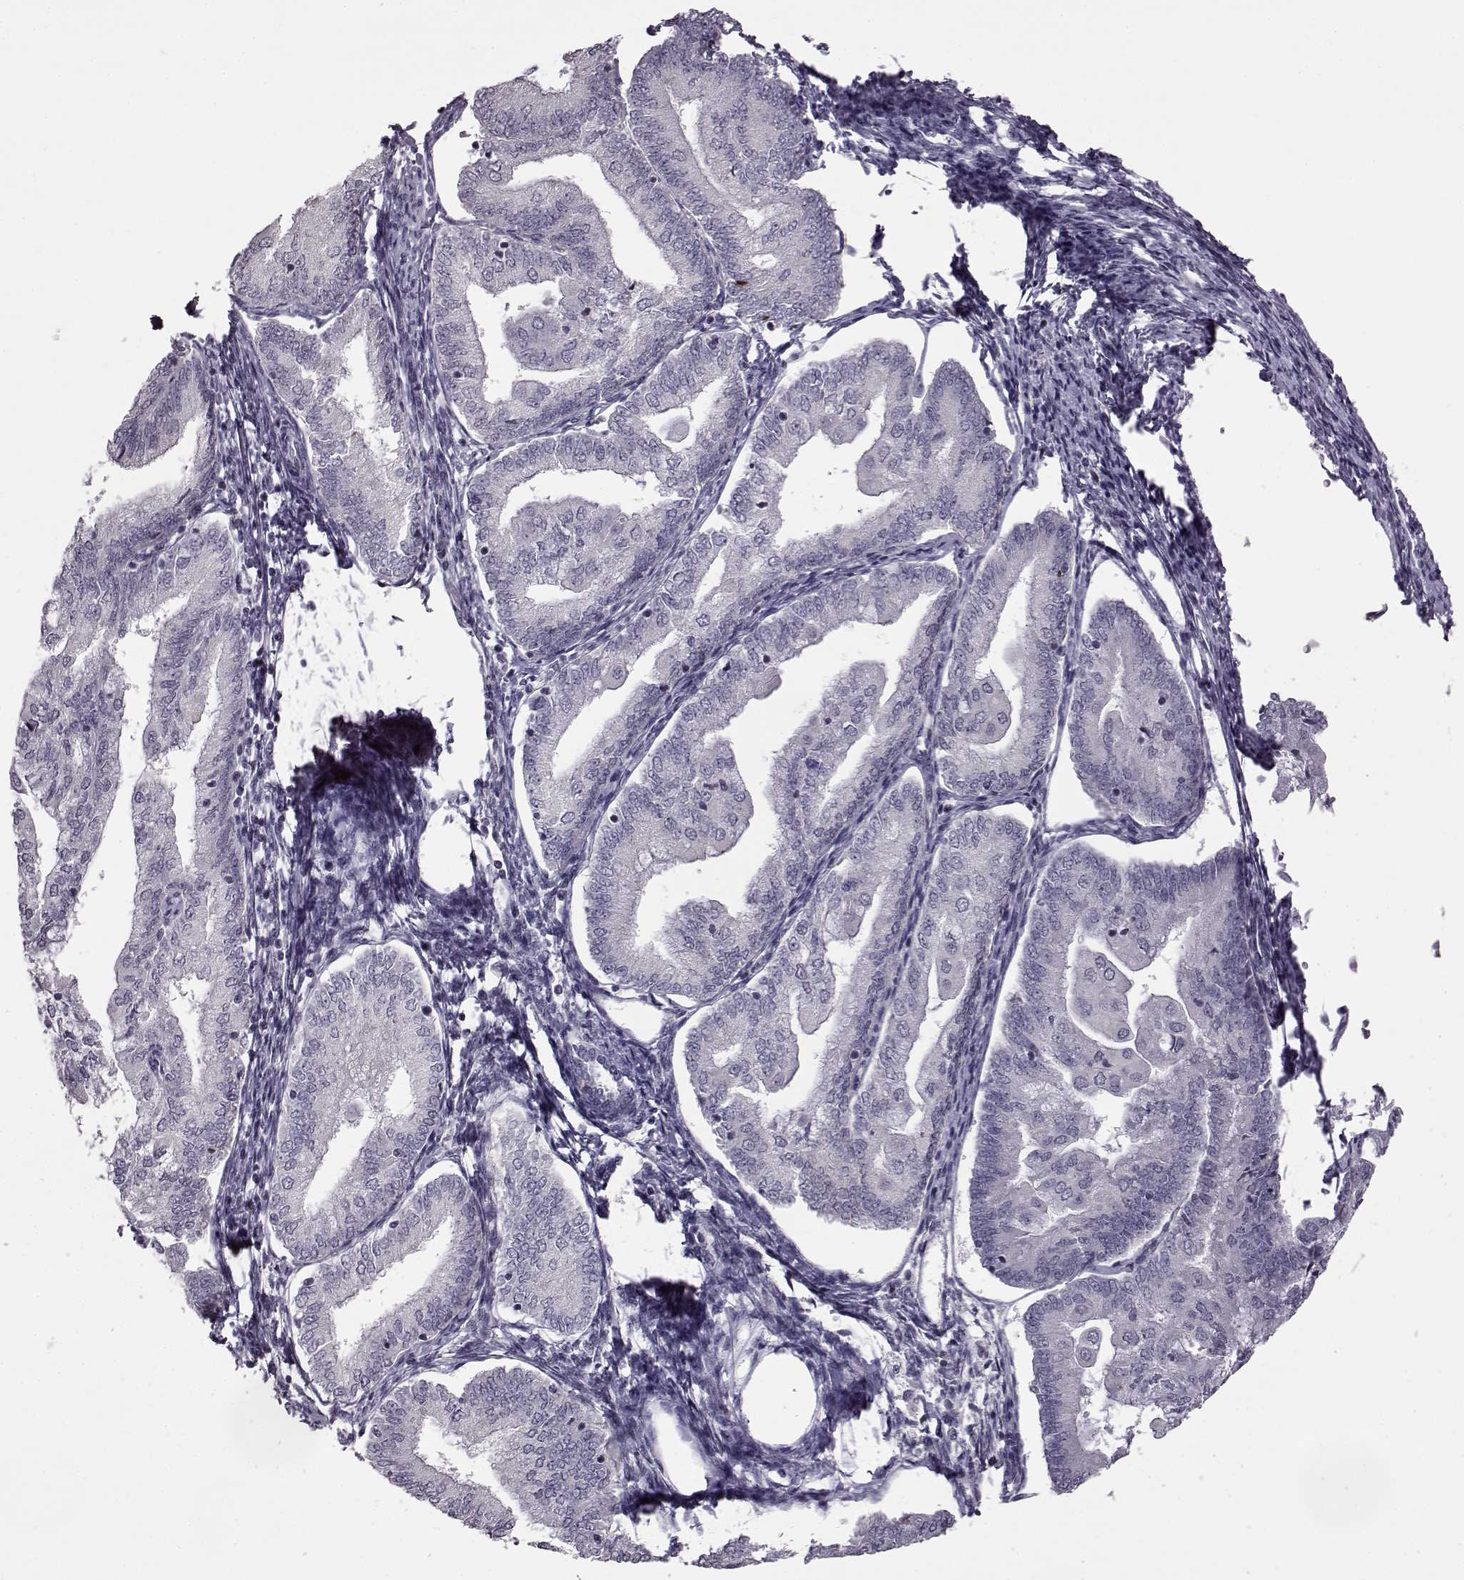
{"staining": {"intensity": "negative", "quantity": "none", "location": "none"}, "tissue": "endometrial cancer", "cell_type": "Tumor cells", "image_type": "cancer", "snomed": [{"axis": "morphology", "description": "Adenocarcinoma, NOS"}, {"axis": "topography", "description": "Endometrium"}], "caption": "The immunohistochemistry (IHC) micrograph has no significant positivity in tumor cells of endometrial cancer (adenocarcinoma) tissue. (DAB (3,3'-diaminobenzidine) immunohistochemistry with hematoxylin counter stain).", "gene": "GAL", "patient": {"sex": "female", "age": 55}}